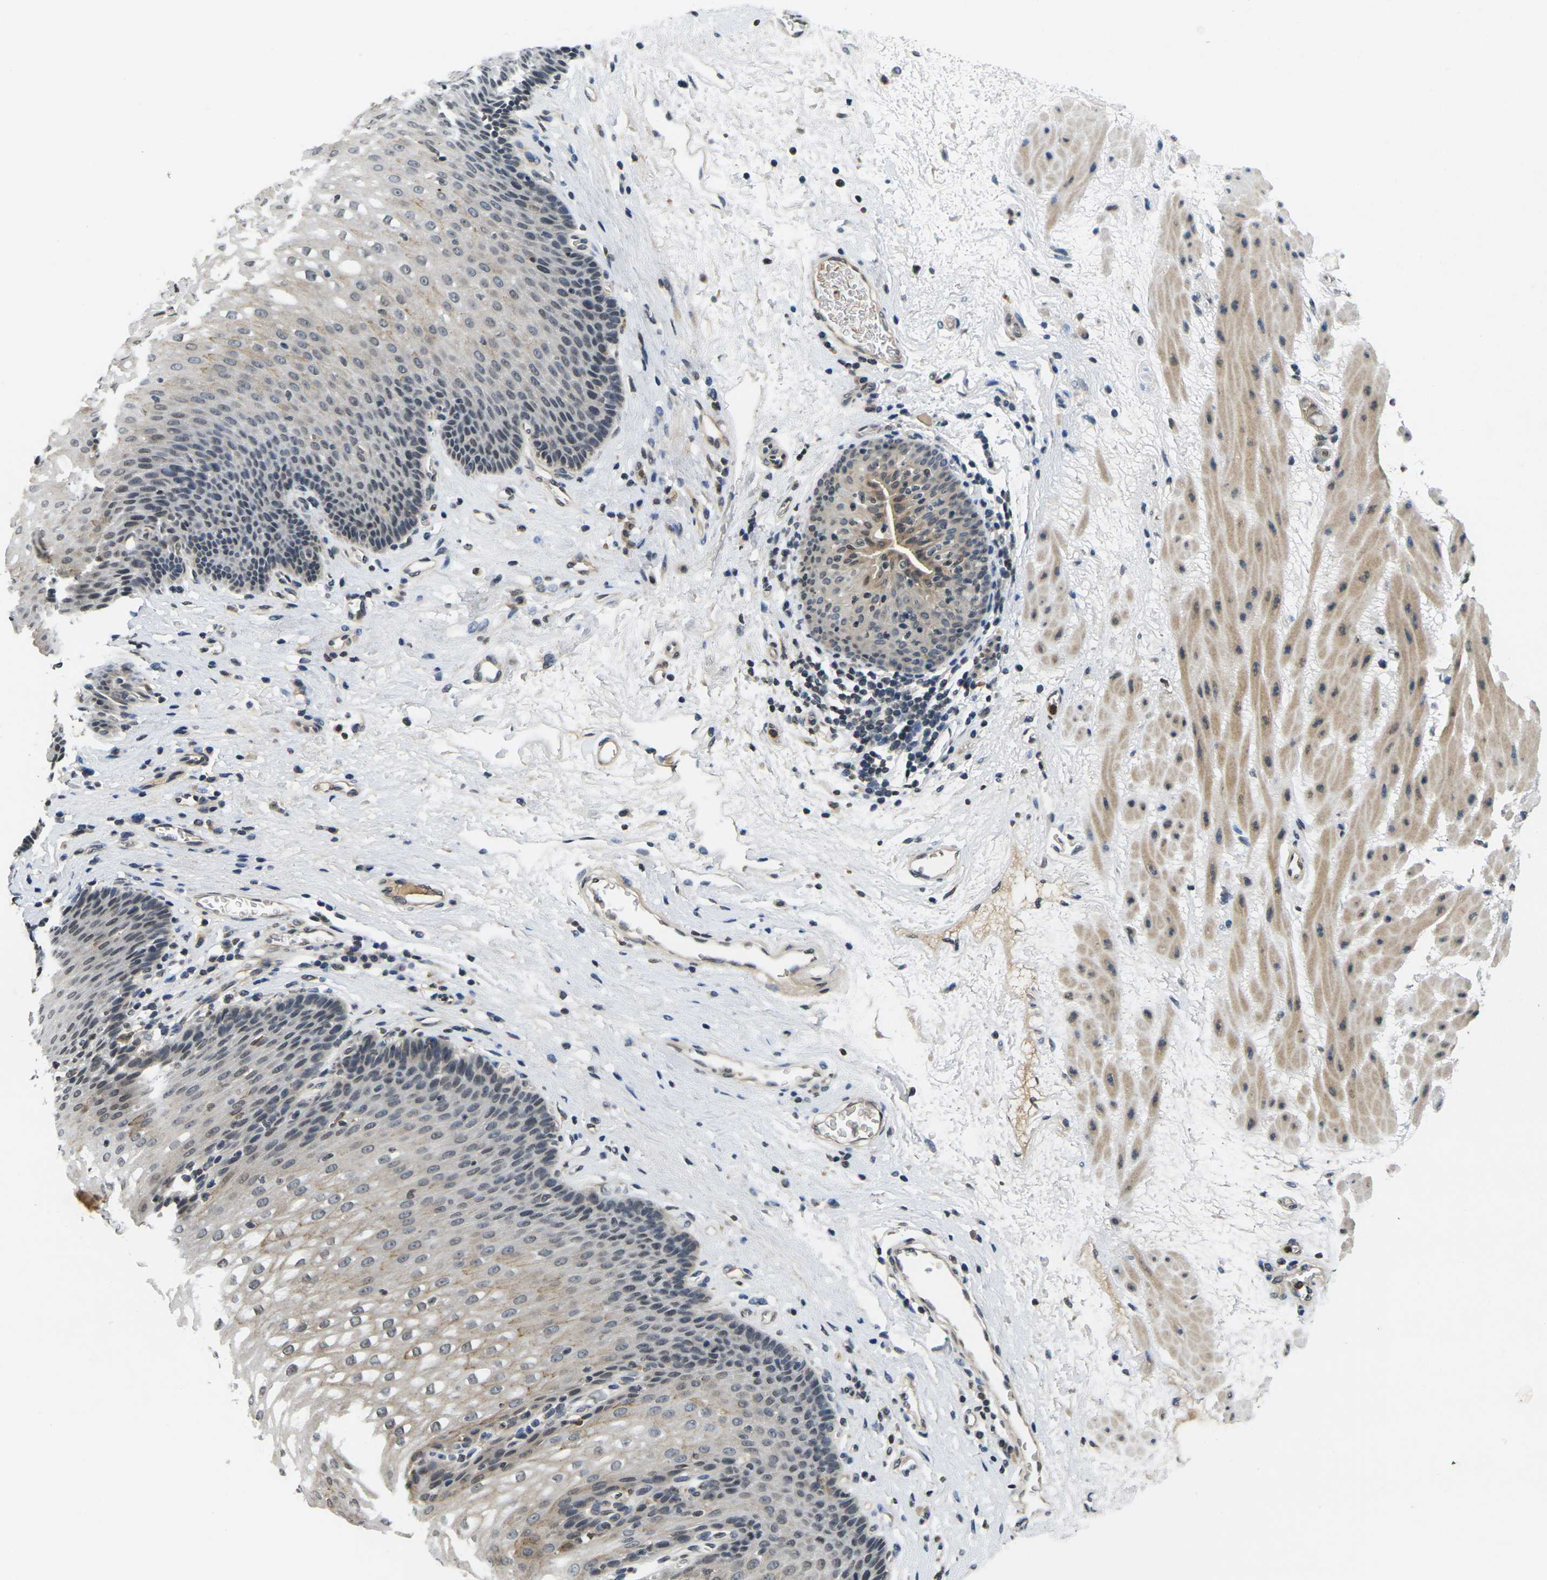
{"staining": {"intensity": "weak", "quantity": "<25%", "location": "cytoplasmic/membranous"}, "tissue": "esophagus", "cell_type": "Squamous epithelial cells", "image_type": "normal", "snomed": [{"axis": "morphology", "description": "Normal tissue, NOS"}, {"axis": "topography", "description": "Esophagus"}], "caption": "Immunohistochemistry image of benign human esophagus stained for a protein (brown), which demonstrates no expression in squamous epithelial cells. The staining was performed using DAB to visualize the protein expression in brown, while the nuclei were stained in blue with hematoxylin (Magnification: 20x).", "gene": "C1QC", "patient": {"sex": "male", "age": 48}}